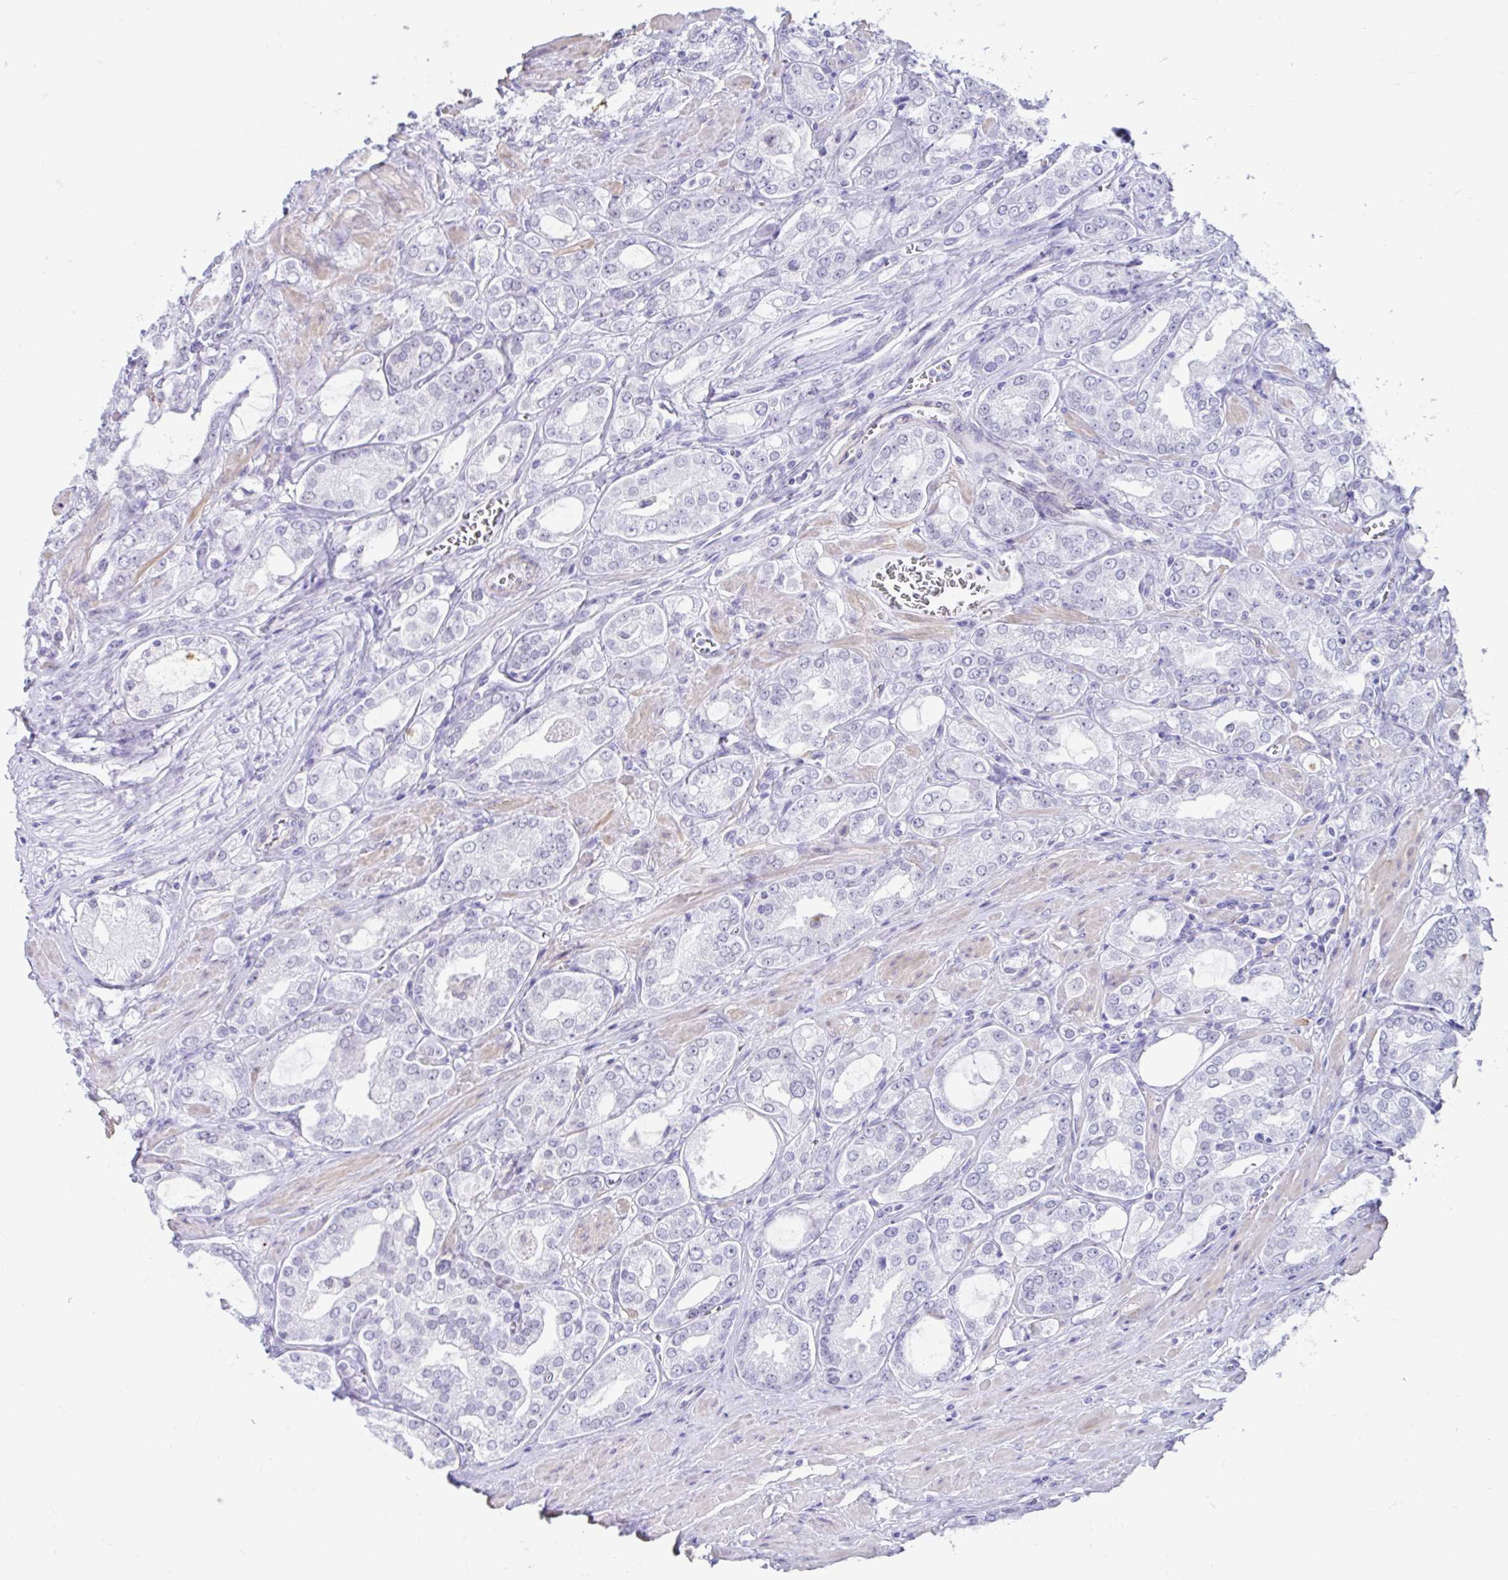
{"staining": {"intensity": "negative", "quantity": "none", "location": "none"}, "tissue": "prostate cancer", "cell_type": "Tumor cells", "image_type": "cancer", "snomed": [{"axis": "morphology", "description": "Adenocarcinoma, High grade"}, {"axis": "topography", "description": "Prostate"}], "caption": "Immunohistochemistry (IHC) image of human prostate cancer (high-grade adenocarcinoma) stained for a protein (brown), which displays no positivity in tumor cells.", "gene": "DCAF17", "patient": {"sex": "male", "age": 66}}